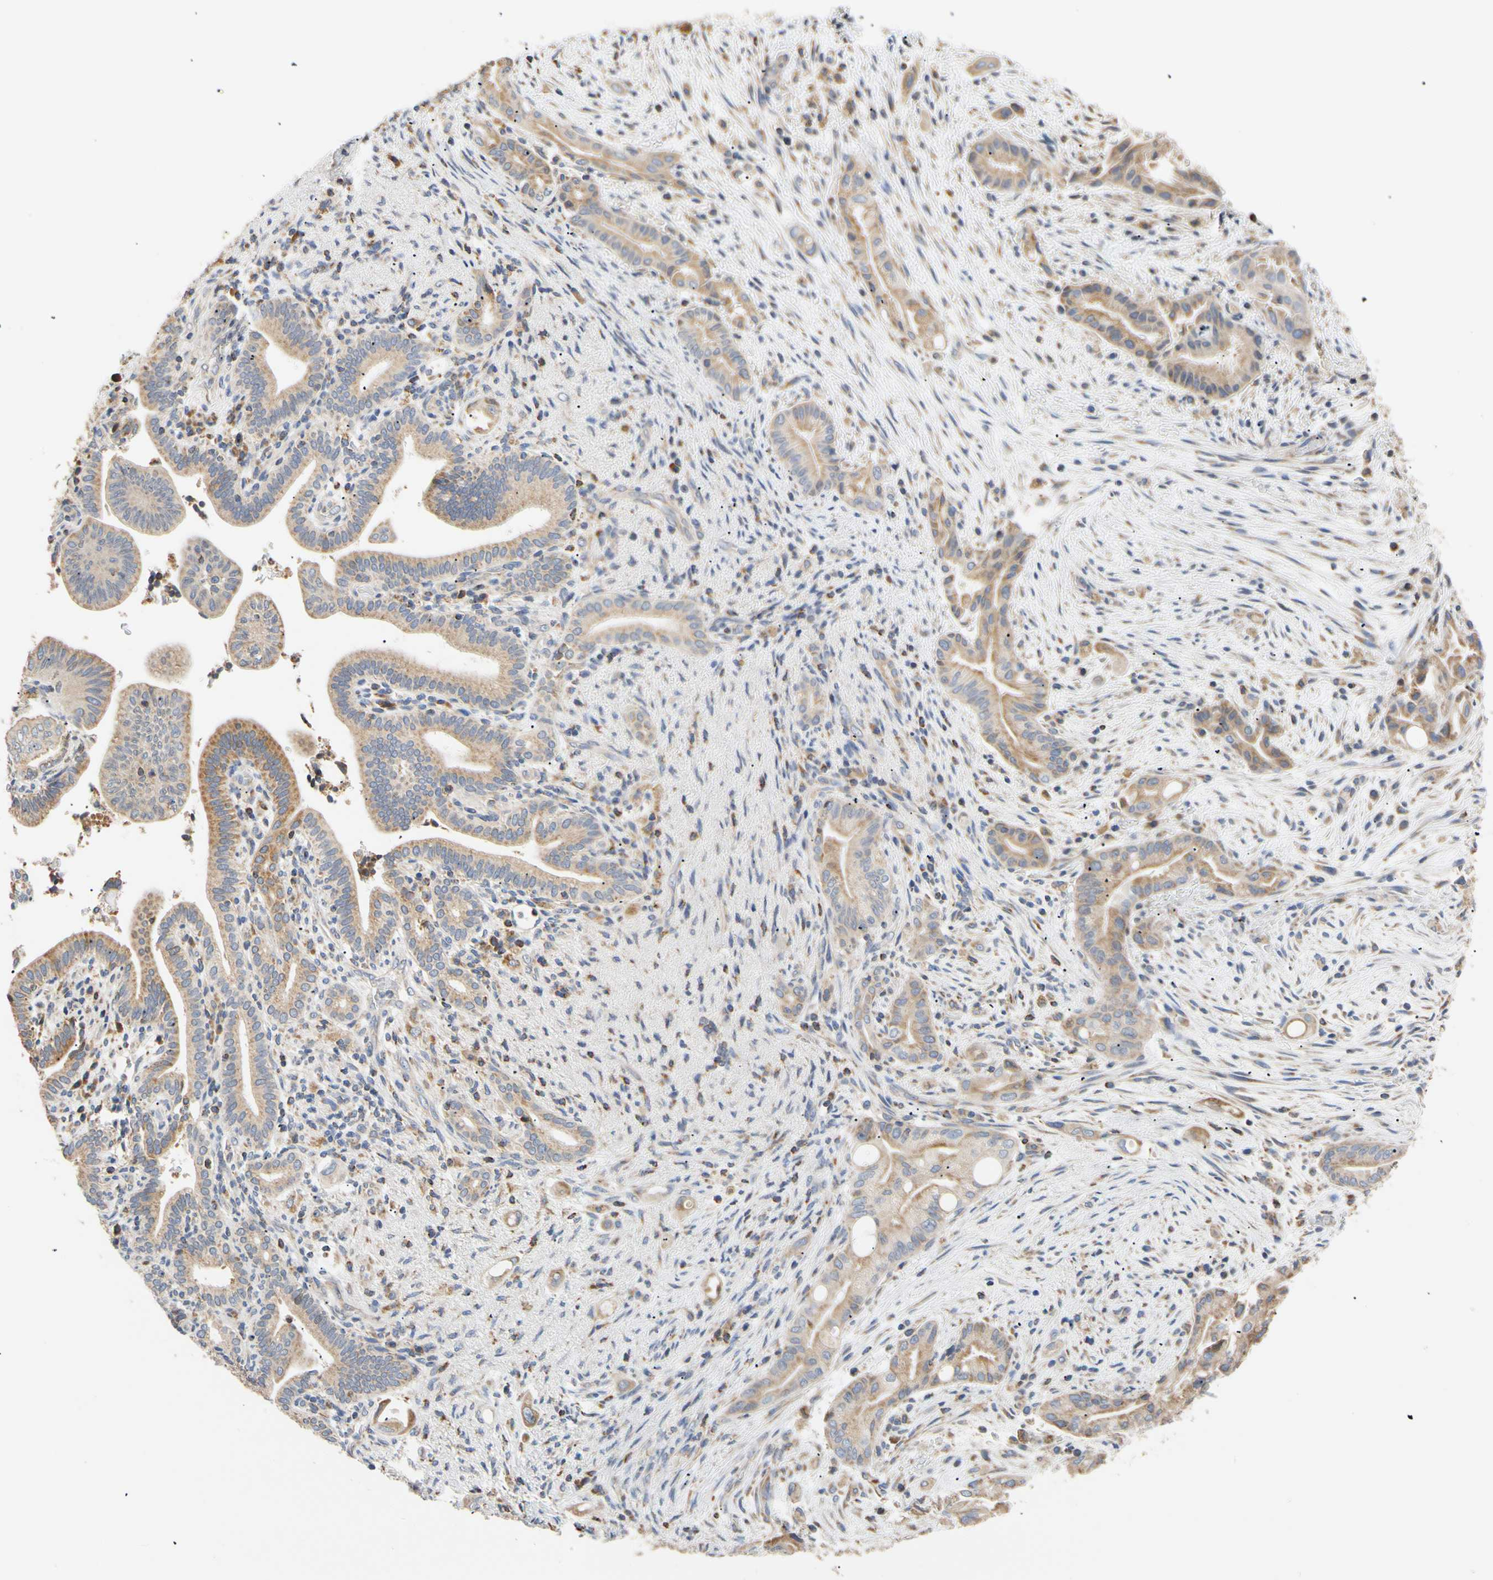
{"staining": {"intensity": "moderate", "quantity": ">75%", "location": "cytoplasmic/membranous"}, "tissue": "liver cancer", "cell_type": "Tumor cells", "image_type": "cancer", "snomed": [{"axis": "morphology", "description": "Cholangiocarcinoma"}, {"axis": "topography", "description": "Liver"}], "caption": "The image shows a brown stain indicating the presence of a protein in the cytoplasmic/membranous of tumor cells in liver cancer (cholangiocarcinoma).", "gene": "PLGRKT", "patient": {"sex": "female", "age": 68}}